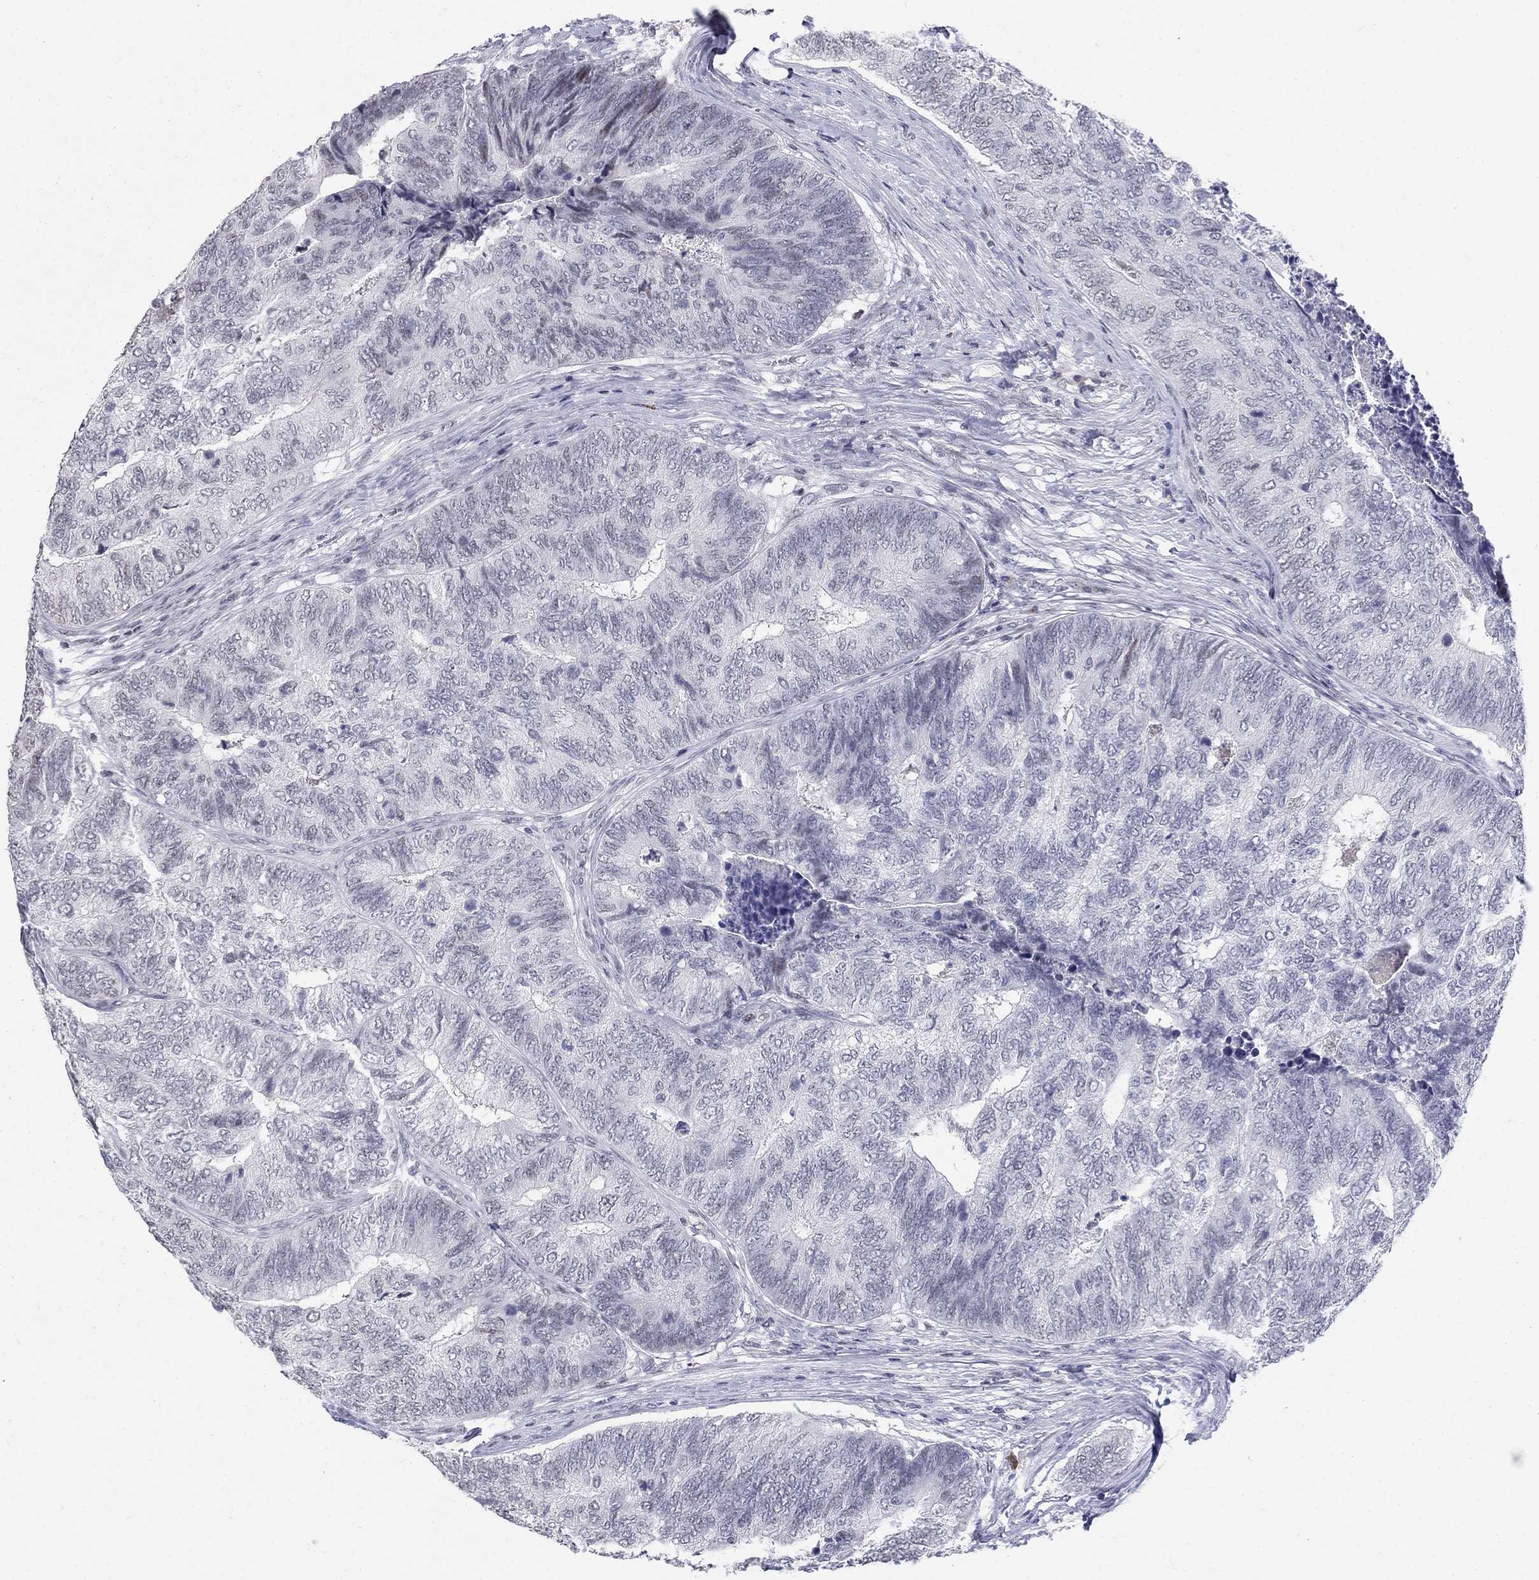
{"staining": {"intensity": "negative", "quantity": "none", "location": "none"}, "tissue": "colorectal cancer", "cell_type": "Tumor cells", "image_type": "cancer", "snomed": [{"axis": "morphology", "description": "Adenocarcinoma, NOS"}, {"axis": "topography", "description": "Colon"}], "caption": "Tumor cells show no significant expression in colorectal cancer.", "gene": "BHLHE22", "patient": {"sex": "female", "age": 67}}